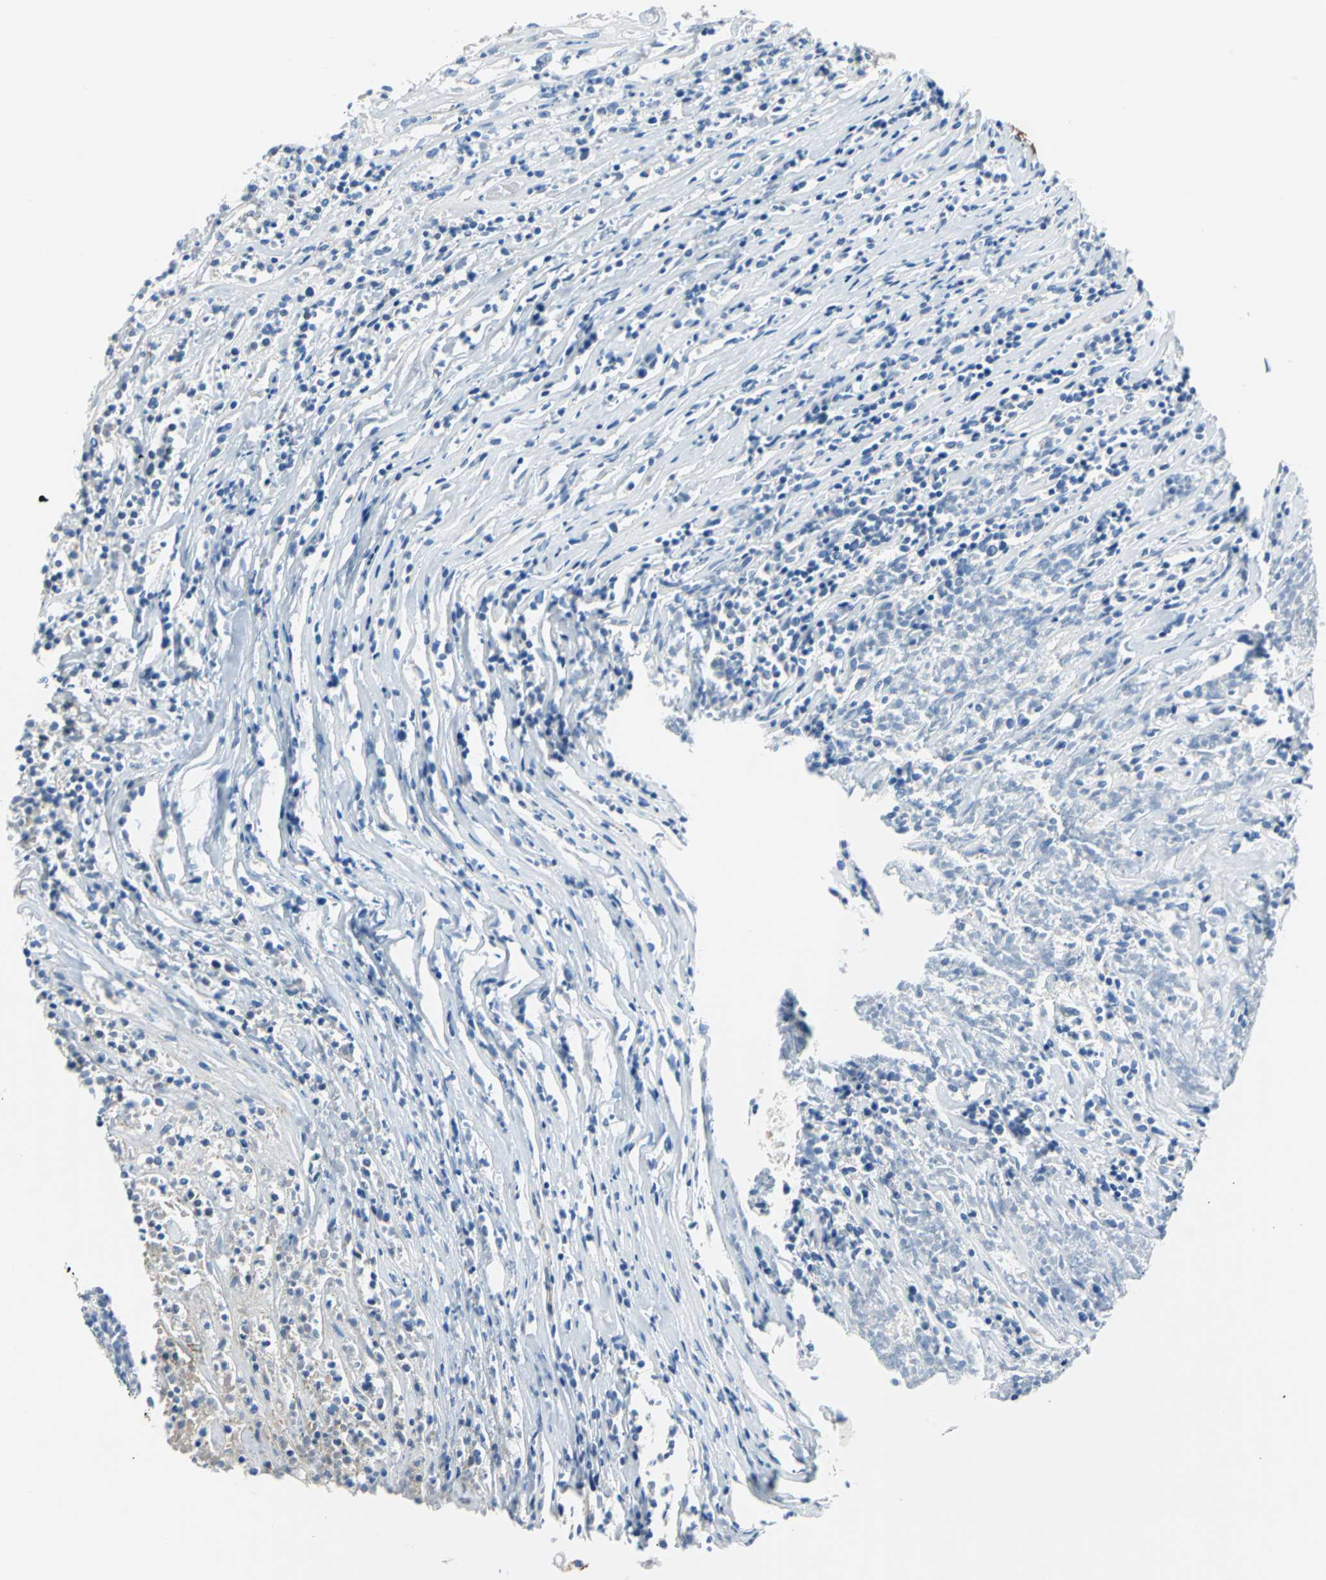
{"staining": {"intensity": "negative", "quantity": "none", "location": "none"}, "tissue": "lymphoma", "cell_type": "Tumor cells", "image_type": "cancer", "snomed": [{"axis": "morphology", "description": "Malignant lymphoma, non-Hodgkin's type, High grade"}, {"axis": "topography", "description": "Lymph node"}], "caption": "DAB immunohistochemical staining of malignant lymphoma, non-Hodgkin's type (high-grade) demonstrates no significant positivity in tumor cells.", "gene": "ALB", "patient": {"sex": "female", "age": 73}}